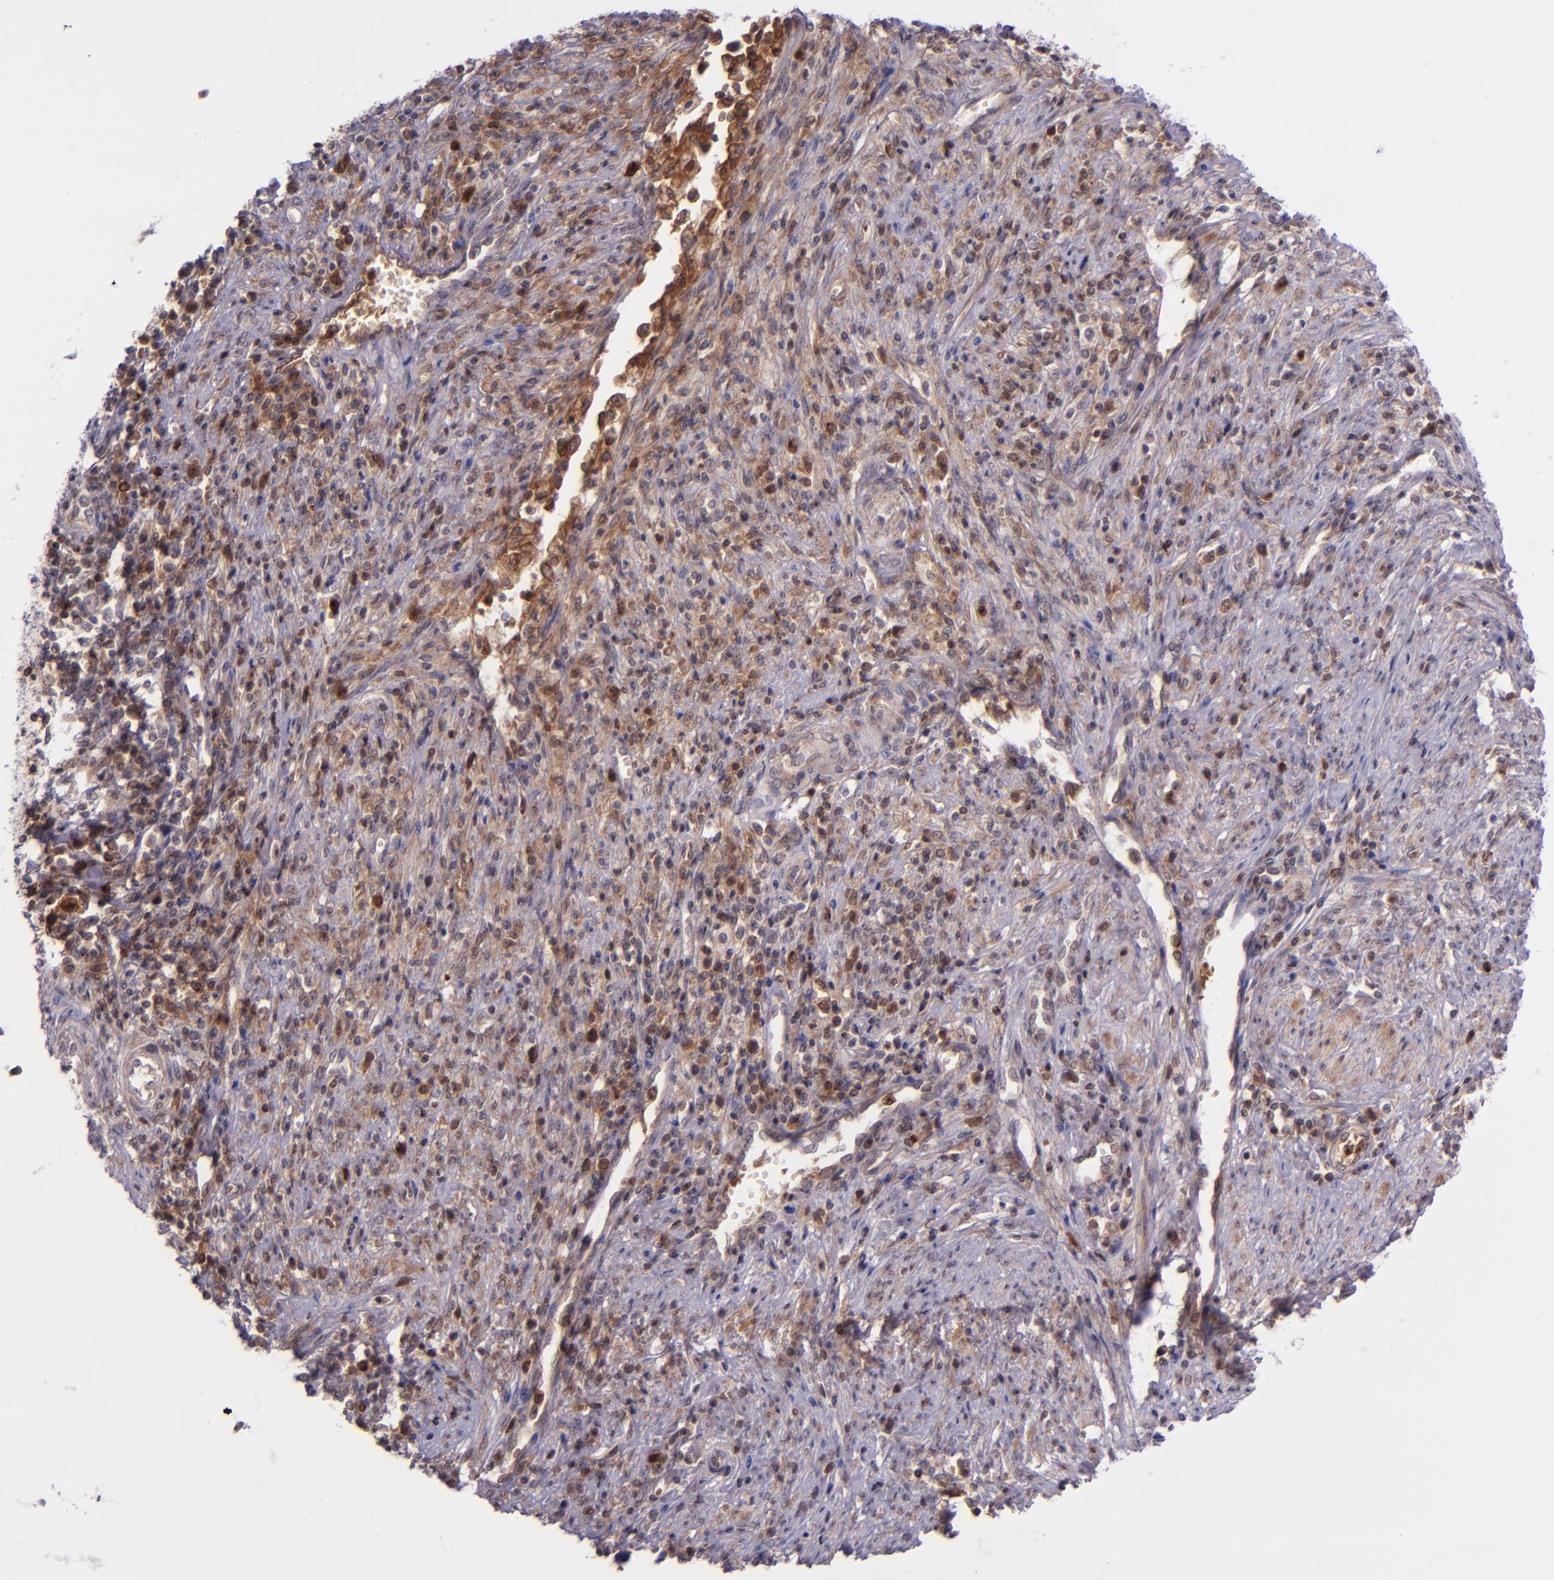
{"staining": {"intensity": "moderate", "quantity": "25%-75%", "location": "cytoplasmic/membranous"}, "tissue": "cervical cancer", "cell_type": "Tumor cells", "image_type": "cancer", "snomed": [{"axis": "morphology", "description": "Adenocarcinoma, NOS"}, {"axis": "topography", "description": "Cervix"}], "caption": "This micrograph demonstrates immunohistochemistry staining of adenocarcinoma (cervical), with medium moderate cytoplasmic/membranous expression in approximately 25%-75% of tumor cells.", "gene": "SELL", "patient": {"sex": "female", "age": 36}}